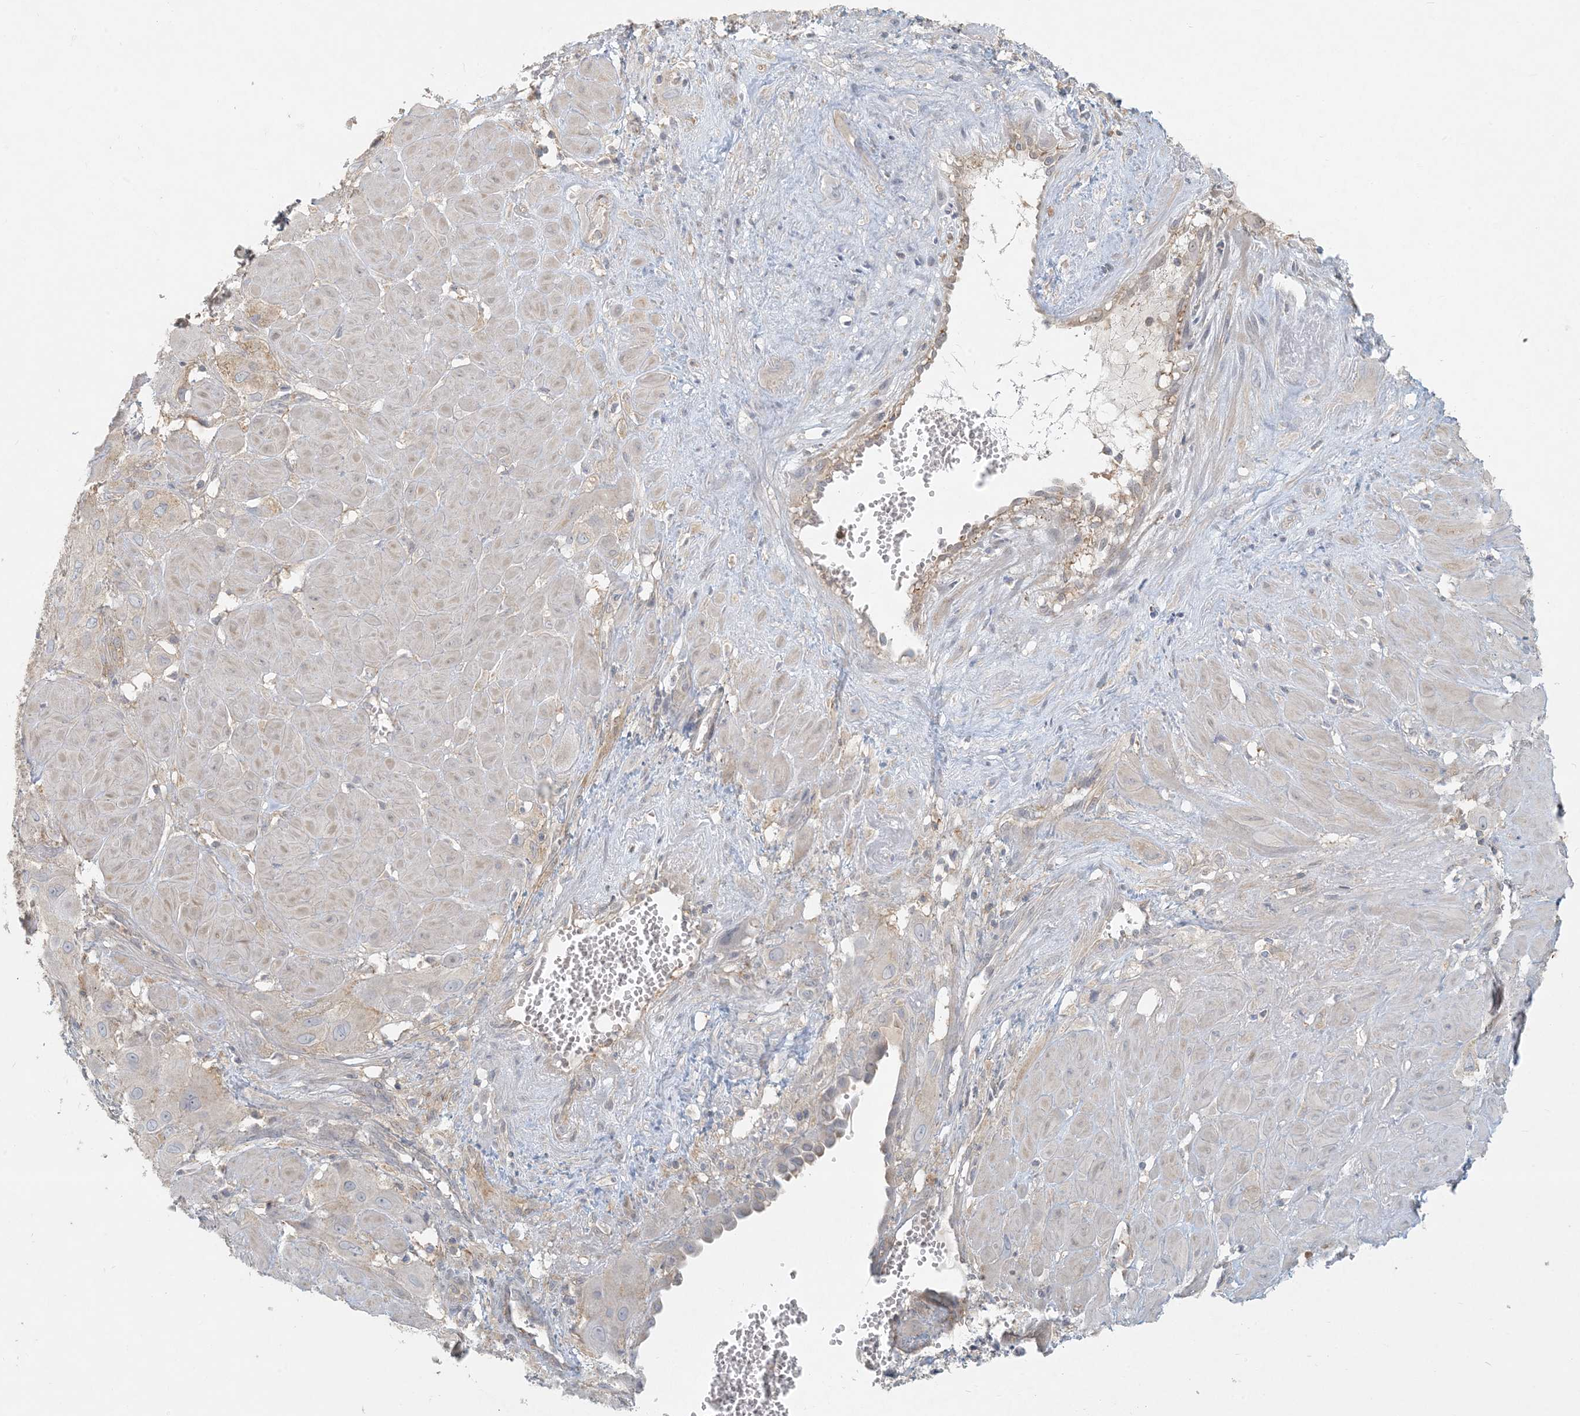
{"staining": {"intensity": "negative", "quantity": "none", "location": "none"}, "tissue": "cervical cancer", "cell_type": "Tumor cells", "image_type": "cancer", "snomed": [{"axis": "morphology", "description": "Squamous cell carcinoma, NOS"}, {"axis": "topography", "description": "Cervix"}], "caption": "Tumor cells show no significant protein expression in squamous cell carcinoma (cervical). Brightfield microscopy of IHC stained with DAB (brown) and hematoxylin (blue), captured at high magnification.", "gene": "HACL1", "patient": {"sex": "female", "age": 34}}